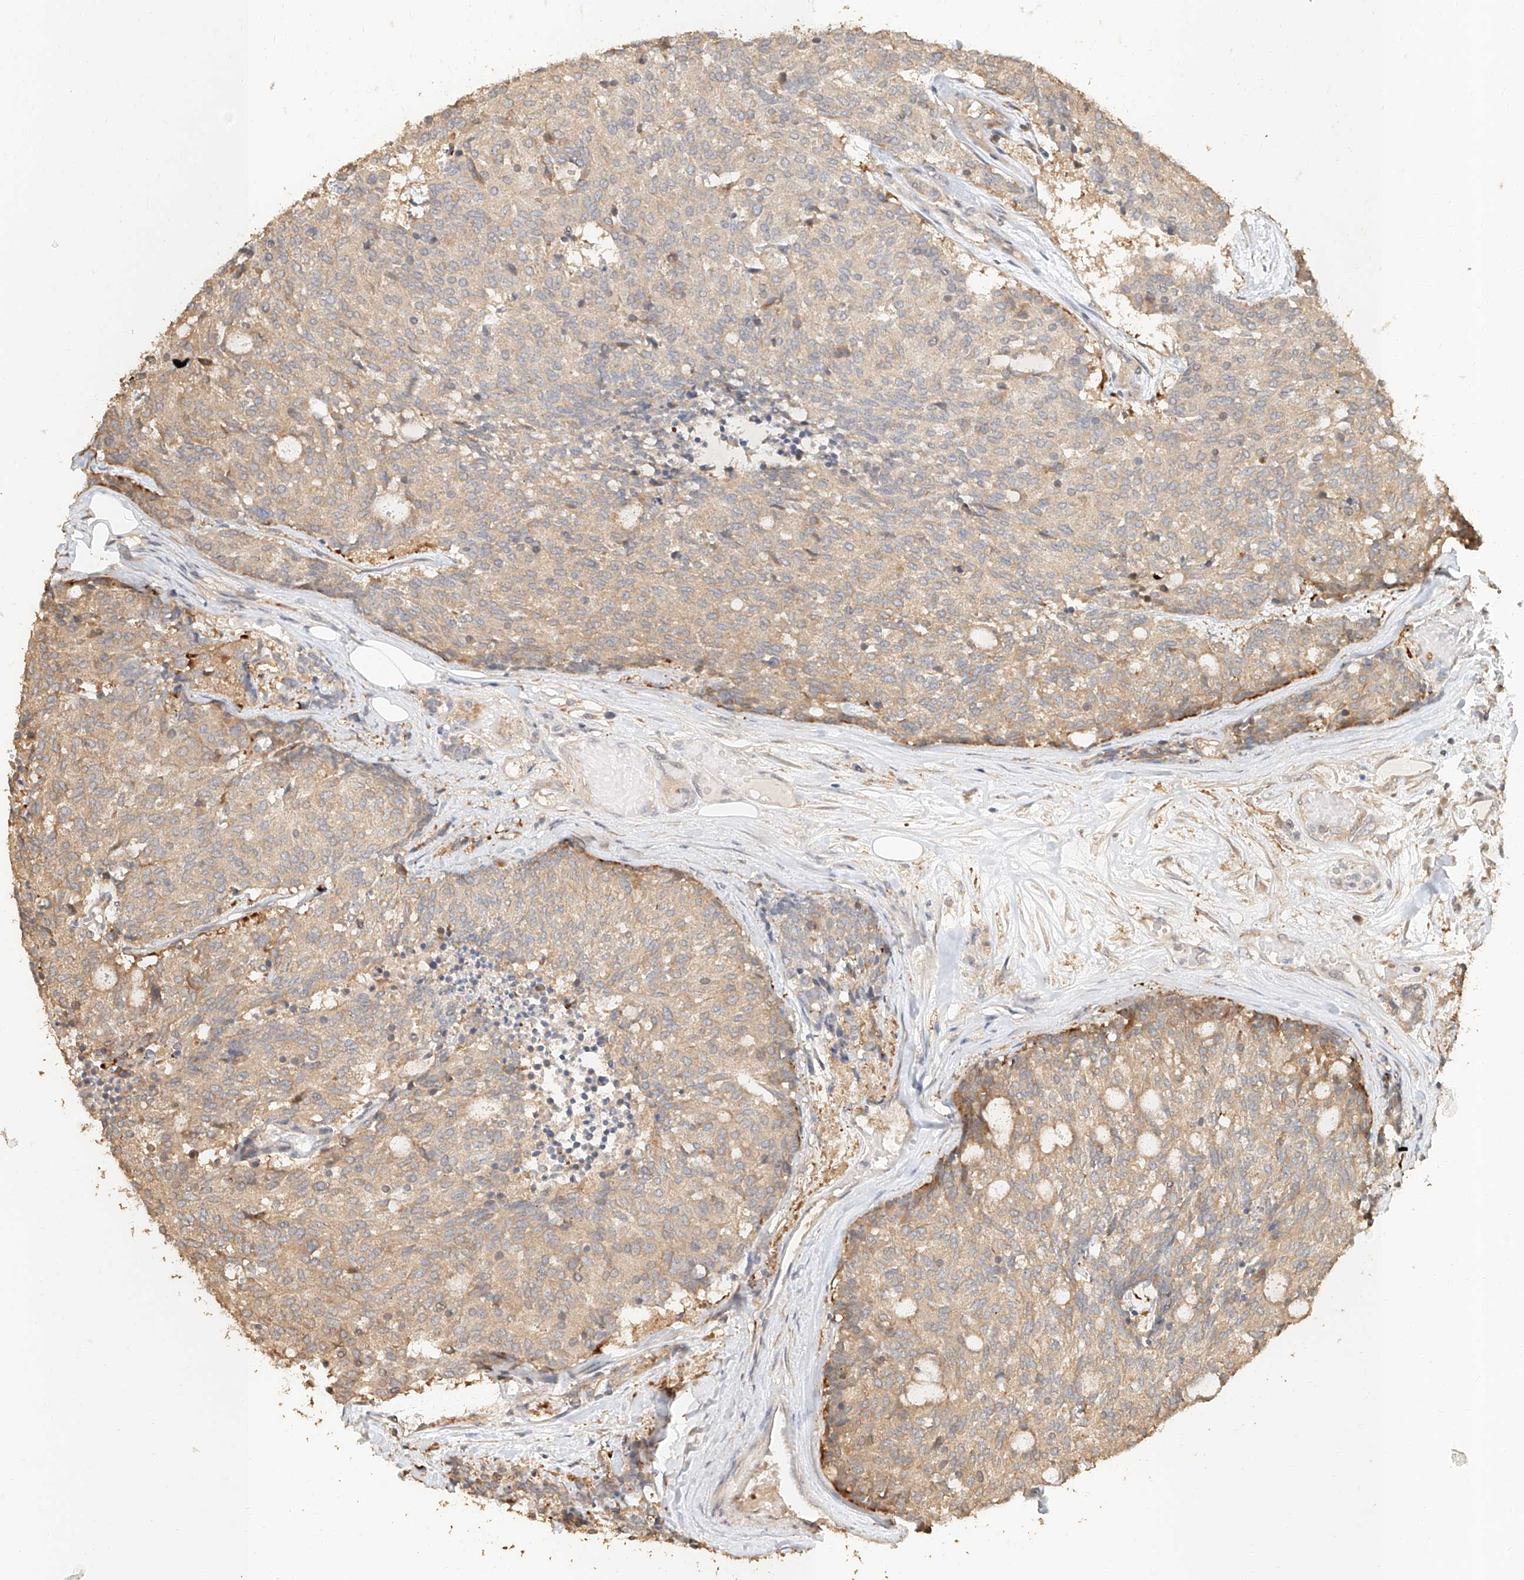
{"staining": {"intensity": "weak", "quantity": "25%-75%", "location": "cytoplasmic/membranous,nuclear"}, "tissue": "carcinoid", "cell_type": "Tumor cells", "image_type": "cancer", "snomed": [{"axis": "morphology", "description": "Carcinoid, malignant, NOS"}, {"axis": "topography", "description": "Pancreas"}], "caption": "Immunohistochemistry photomicrograph of carcinoid stained for a protein (brown), which reveals low levels of weak cytoplasmic/membranous and nuclear expression in approximately 25%-75% of tumor cells.", "gene": "NAP1L1", "patient": {"sex": "female", "age": 54}}